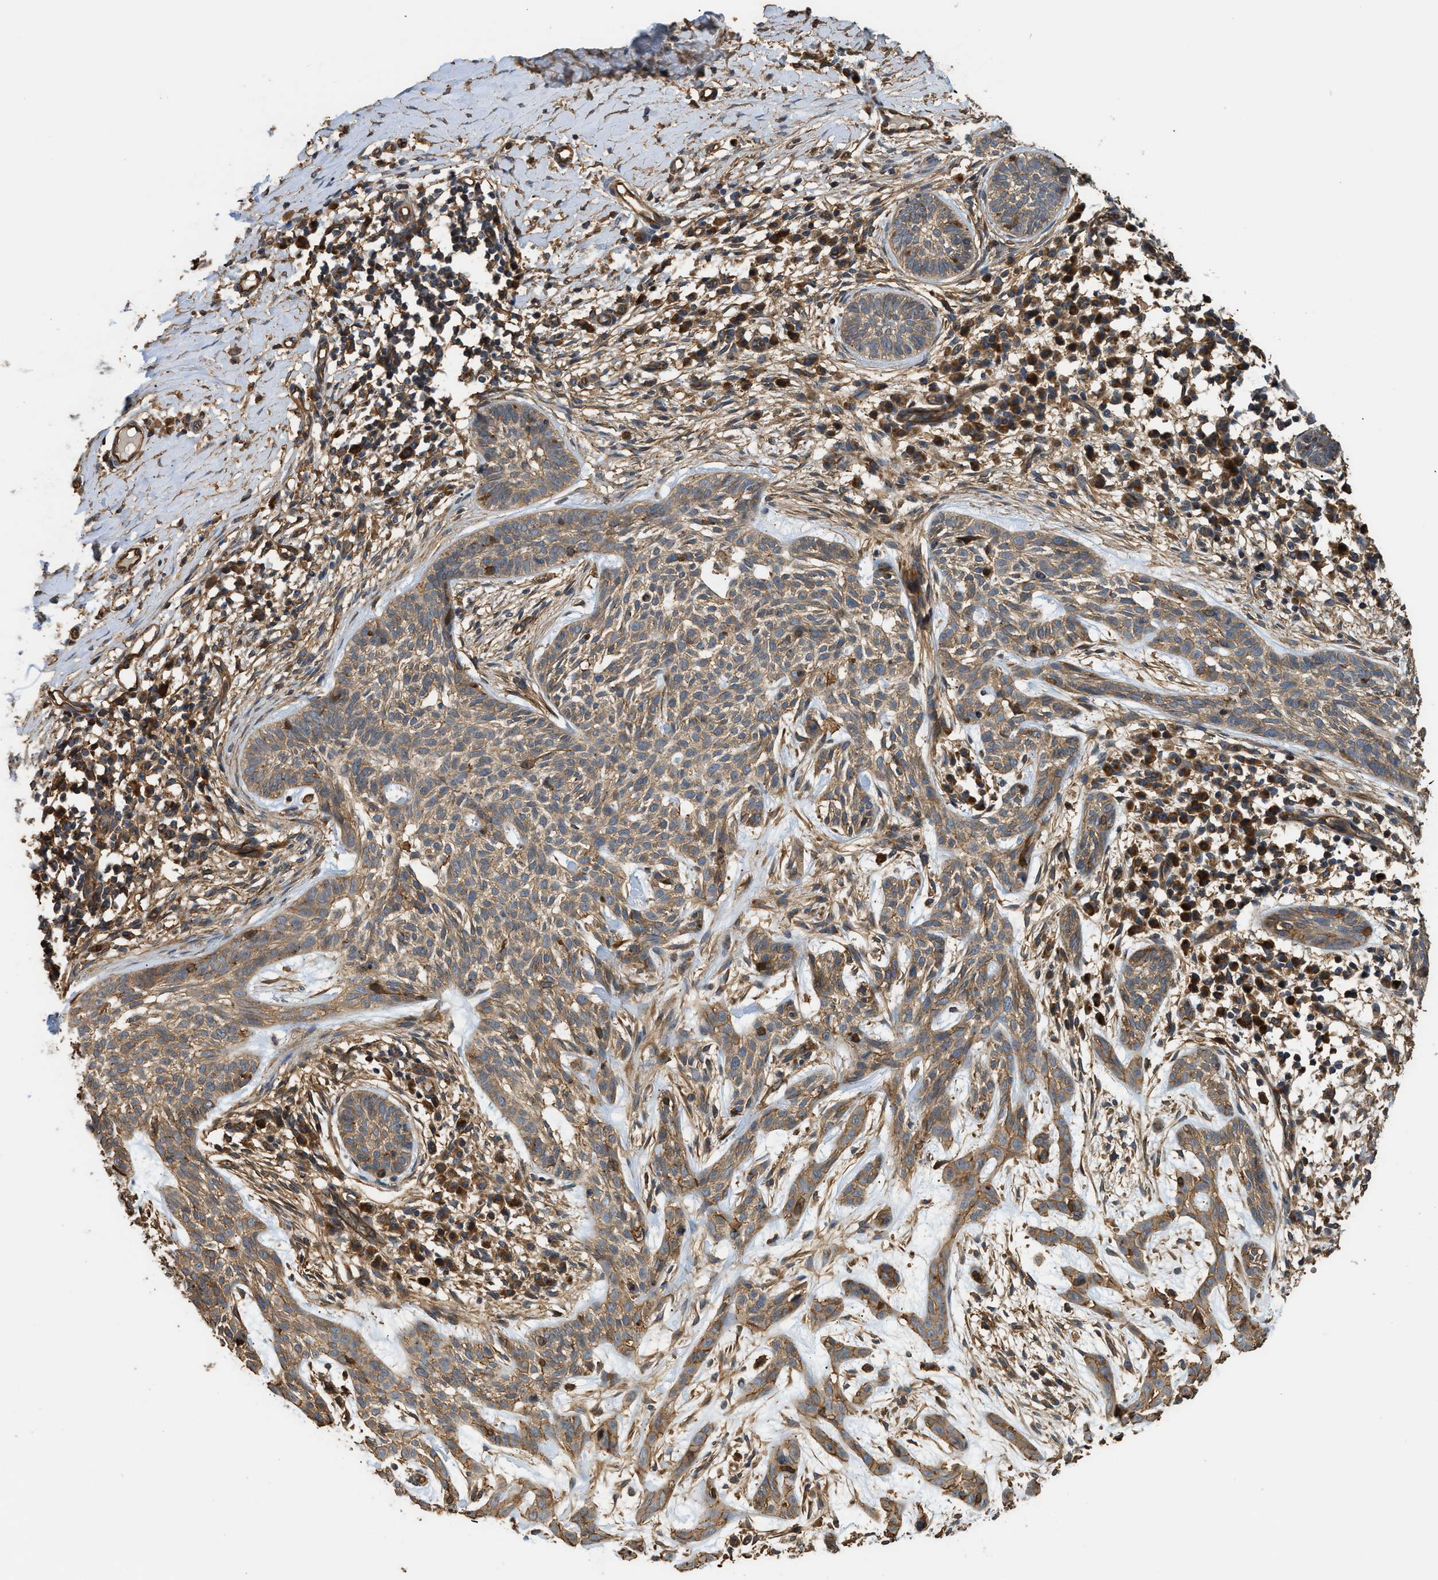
{"staining": {"intensity": "moderate", "quantity": ">75%", "location": "cytoplasmic/membranous"}, "tissue": "skin cancer", "cell_type": "Tumor cells", "image_type": "cancer", "snomed": [{"axis": "morphology", "description": "Basal cell carcinoma"}, {"axis": "topography", "description": "Skin"}], "caption": "This micrograph exhibits immunohistochemistry staining of human basal cell carcinoma (skin), with medium moderate cytoplasmic/membranous expression in approximately >75% of tumor cells.", "gene": "DDHD2", "patient": {"sex": "female", "age": 59}}